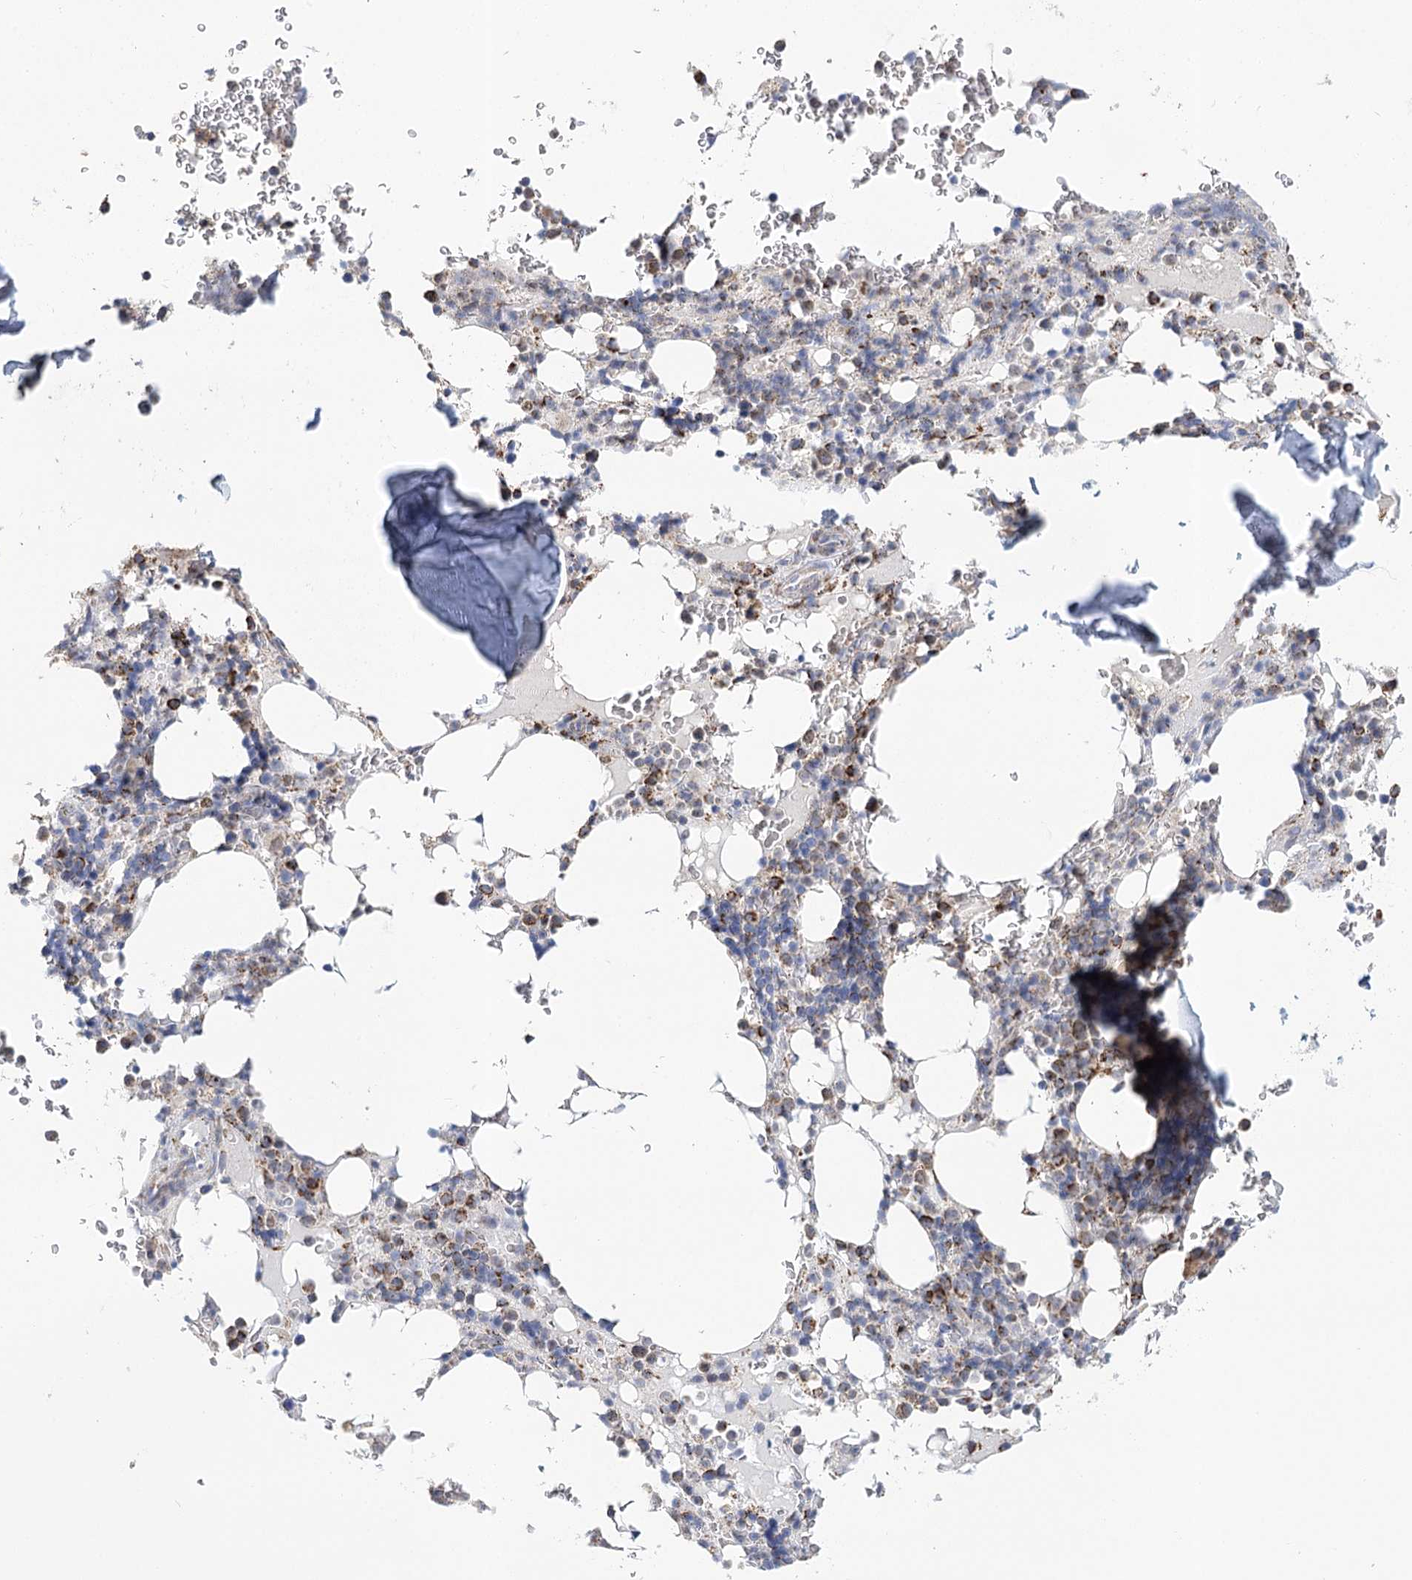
{"staining": {"intensity": "strong", "quantity": "<25%", "location": "cytoplasmic/membranous"}, "tissue": "bone marrow", "cell_type": "Hematopoietic cells", "image_type": "normal", "snomed": [{"axis": "morphology", "description": "Normal tissue, NOS"}, {"axis": "topography", "description": "Bone marrow"}], "caption": "Immunohistochemical staining of unremarkable bone marrow demonstrates <25% levels of strong cytoplasmic/membranous protein positivity in approximately <25% of hematopoietic cells. (IHC, brightfield microscopy, high magnification).", "gene": "LSS", "patient": {"sex": "male", "age": 58}}